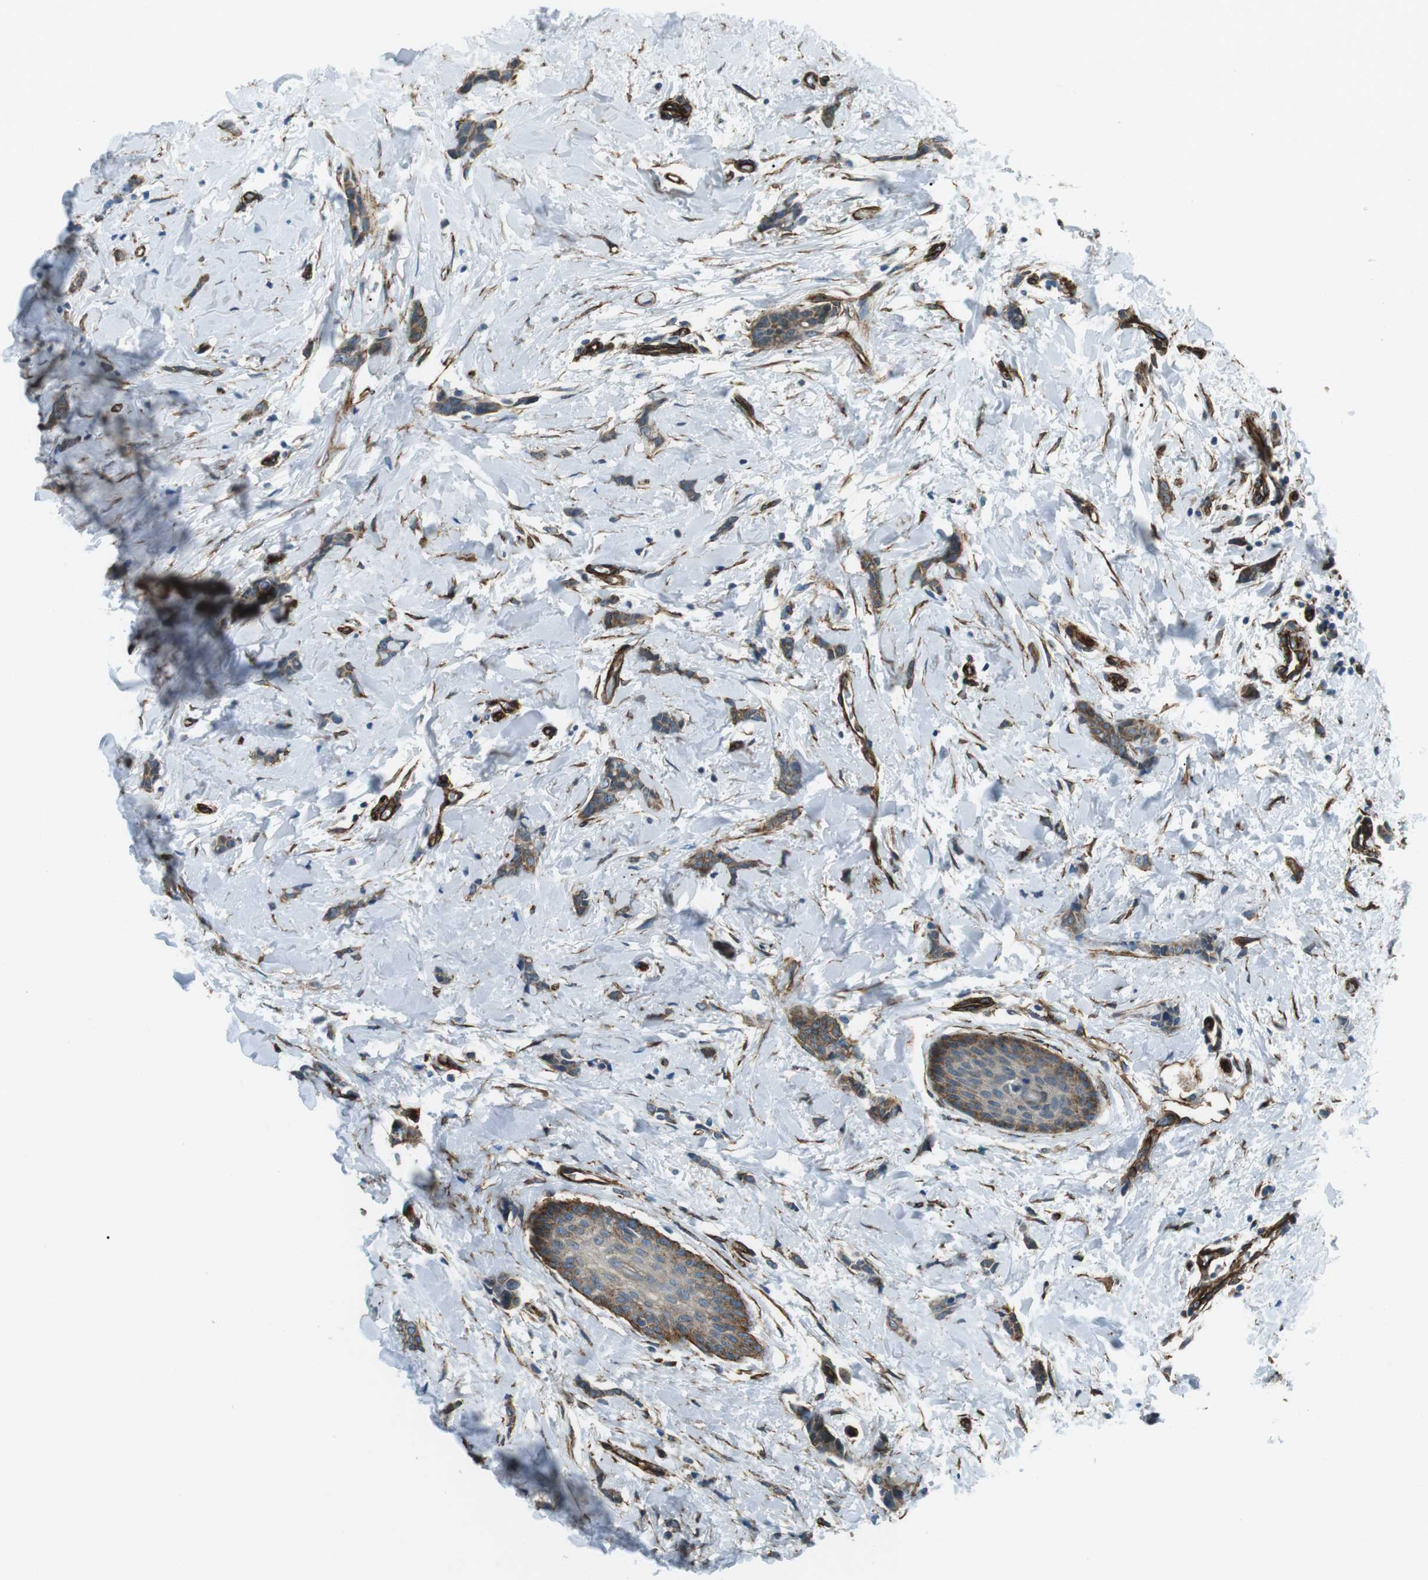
{"staining": {"intensity": "moderate", "quantity": ">75%", "location": "cytoplasmic/membranous"}, "tissue": "breast cancer", "cell_type": "Tumor cells", "image_type": "cancer", "snomed": [{"axis": "morphology", "description": "Lobular carcinoma"}, {"axis": "topography", "description": "Skin"}, {"axis": "topography", "description": "Breast"}], "caption": "Immunohistochemistry staining of breast cancer, which demonstrates medium levels of moderate cytoplasmic/membranous expression in about >75% of tumor cells indicating moderate cytoplasmic/membranous protein staining. The staining was performed using DAB (3,3'-diaminobenzidine) (brown) for protein detection and nuclei were counterstained in hematoxylin (blue).", "gene": "ODR4", "patient": {"sex": "female", "age": 46}}